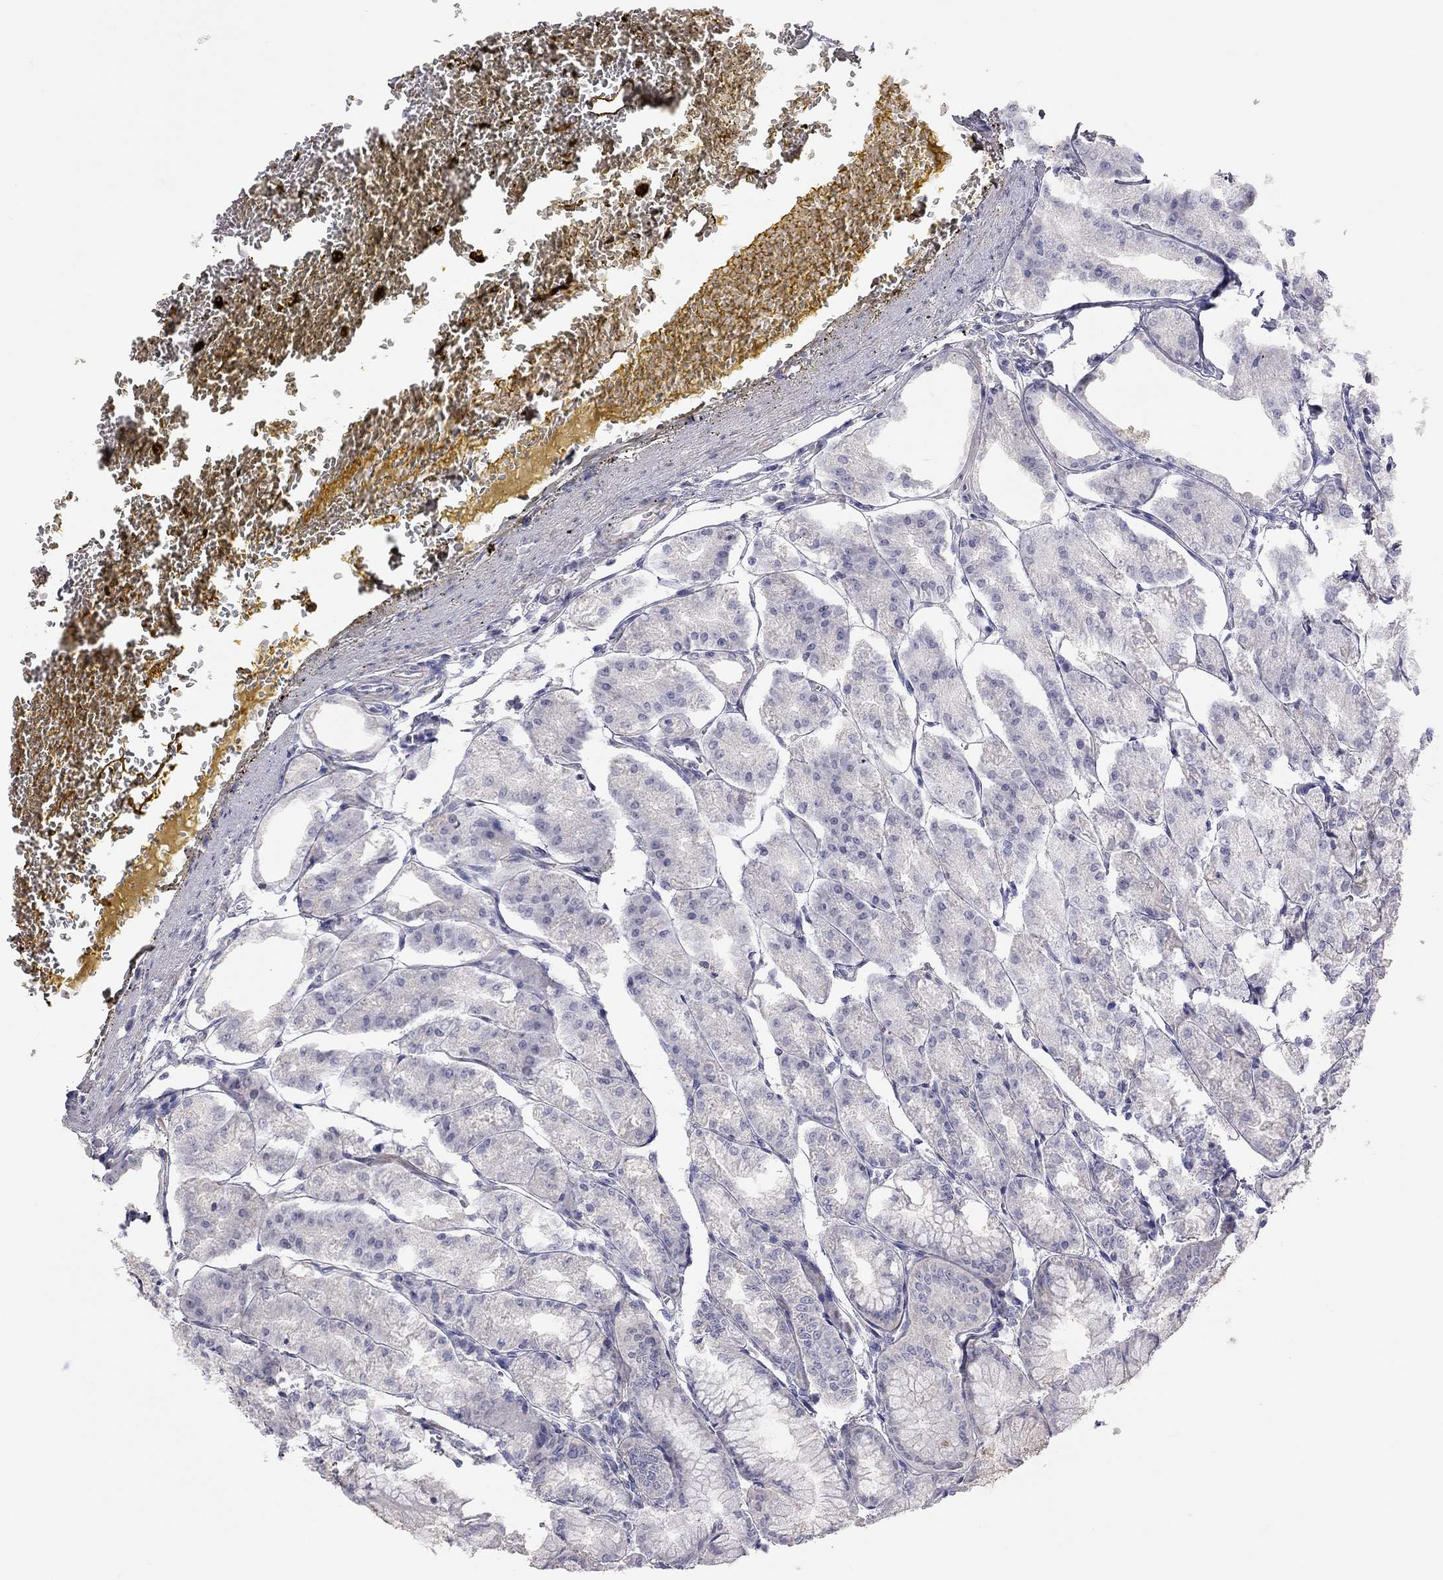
{"staining": {"intensity": "negative", "quantity": "none", "location": "none"}, "tissue": "stomach", "cell_type": "Glandular cells", "image_type": "normal", "snomed": [{"axis": "morphology", "description": "Normal tissue, NOS"}, {"axis": "topography", "description": "Stomach, lower"}], "caption": "DAB (3,3'-diaminobenzidine) immunohistochemical staining of benign stomach demonstrates no significant expression in glandular cells. (DAB immunohistochemistry, high magnification).", "gene": "ADCYAP1", "patient": {"sex": "male", "age": 71}}